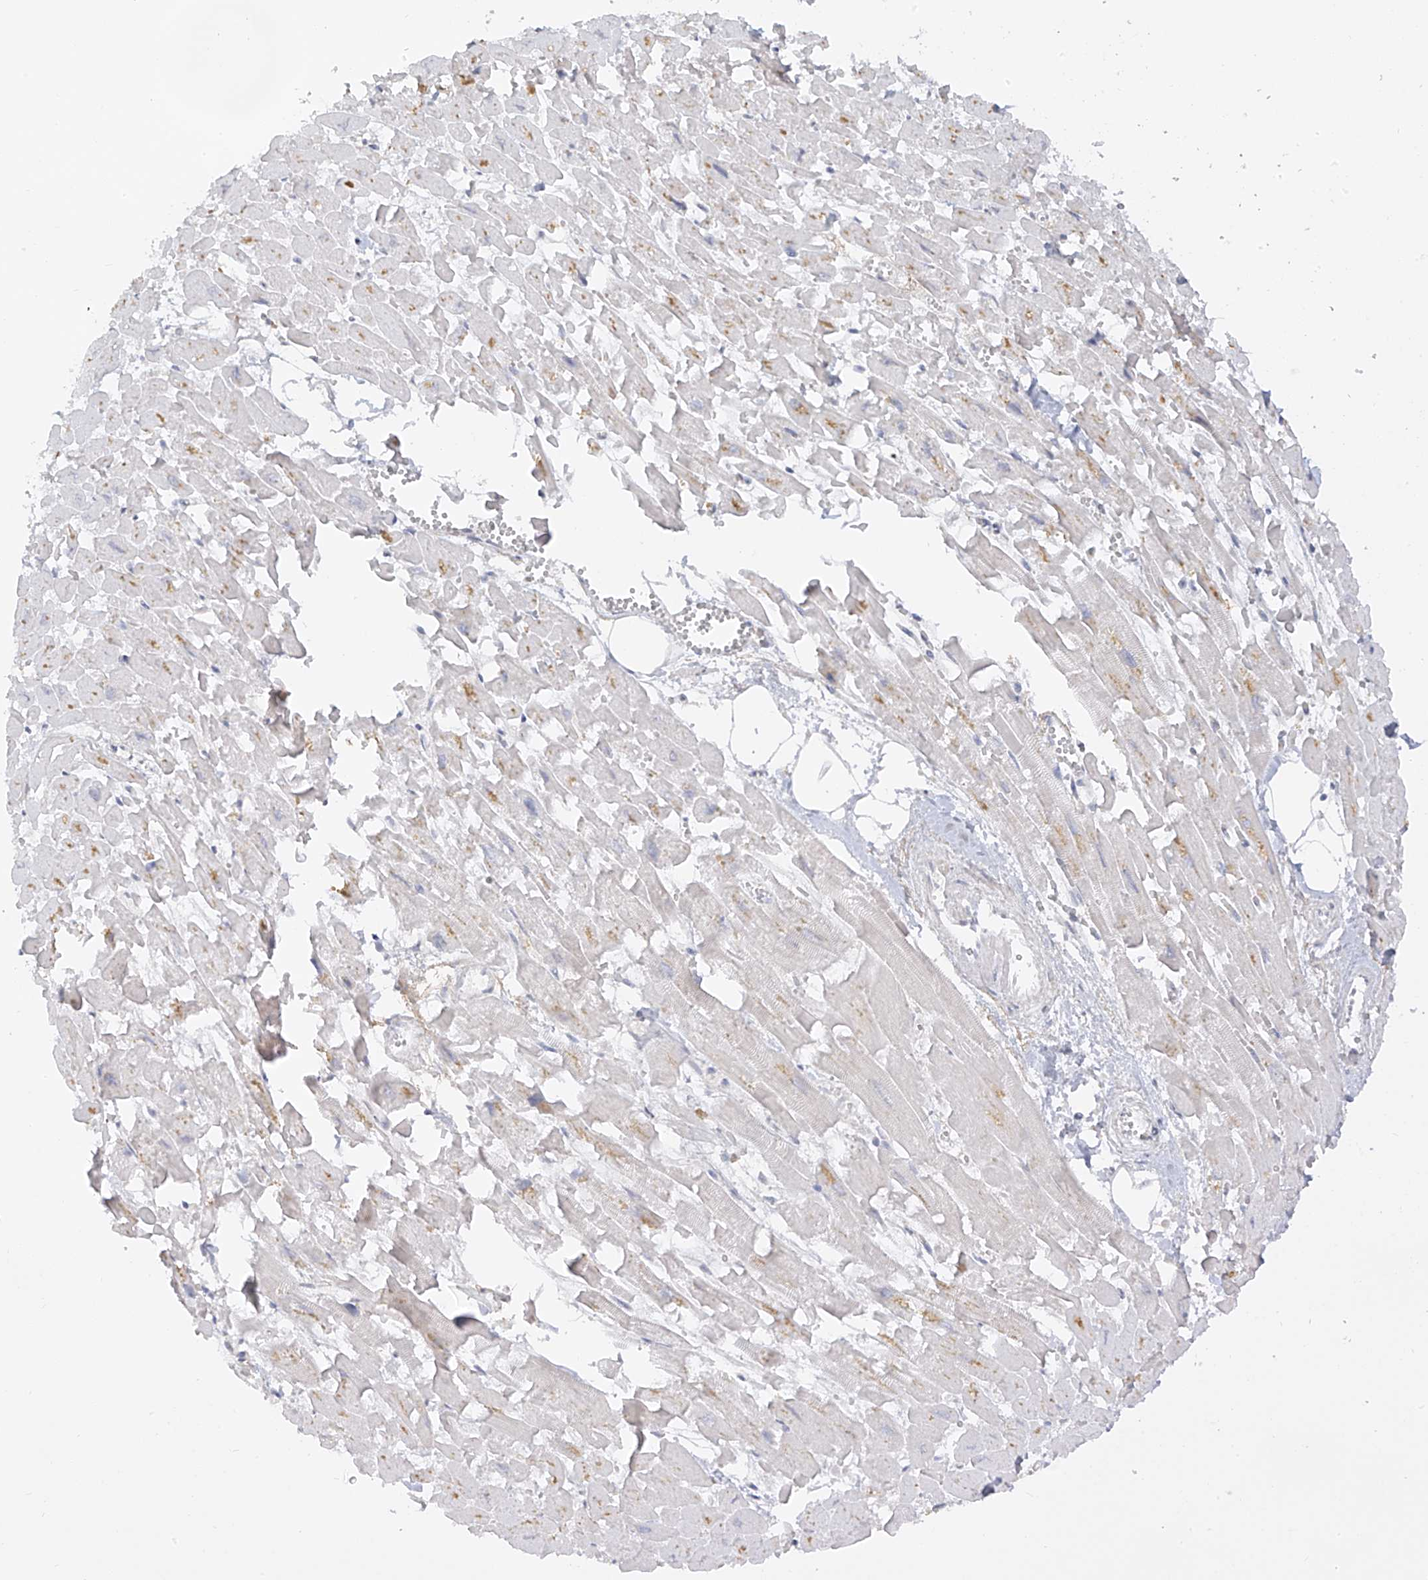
{"staining": {"intensity": "weak", "quantity": "<25%", "location": "cytoplasmic/membranous"}, "tissue": "heart muscle", "cell_type": "Cardiomyocytes", "image_type": "normal", "snomed": [{"axis": "morphology", "description": "Normal tissue, NOS"}, {"axis": "topography", "description": "Heart"}], "caption": "Protein analysis of normal heart muscle shows no significant expression in cardiomyocytes.", "gene": "DCDC2", "patient": {"sex": "female", "age": 64}}